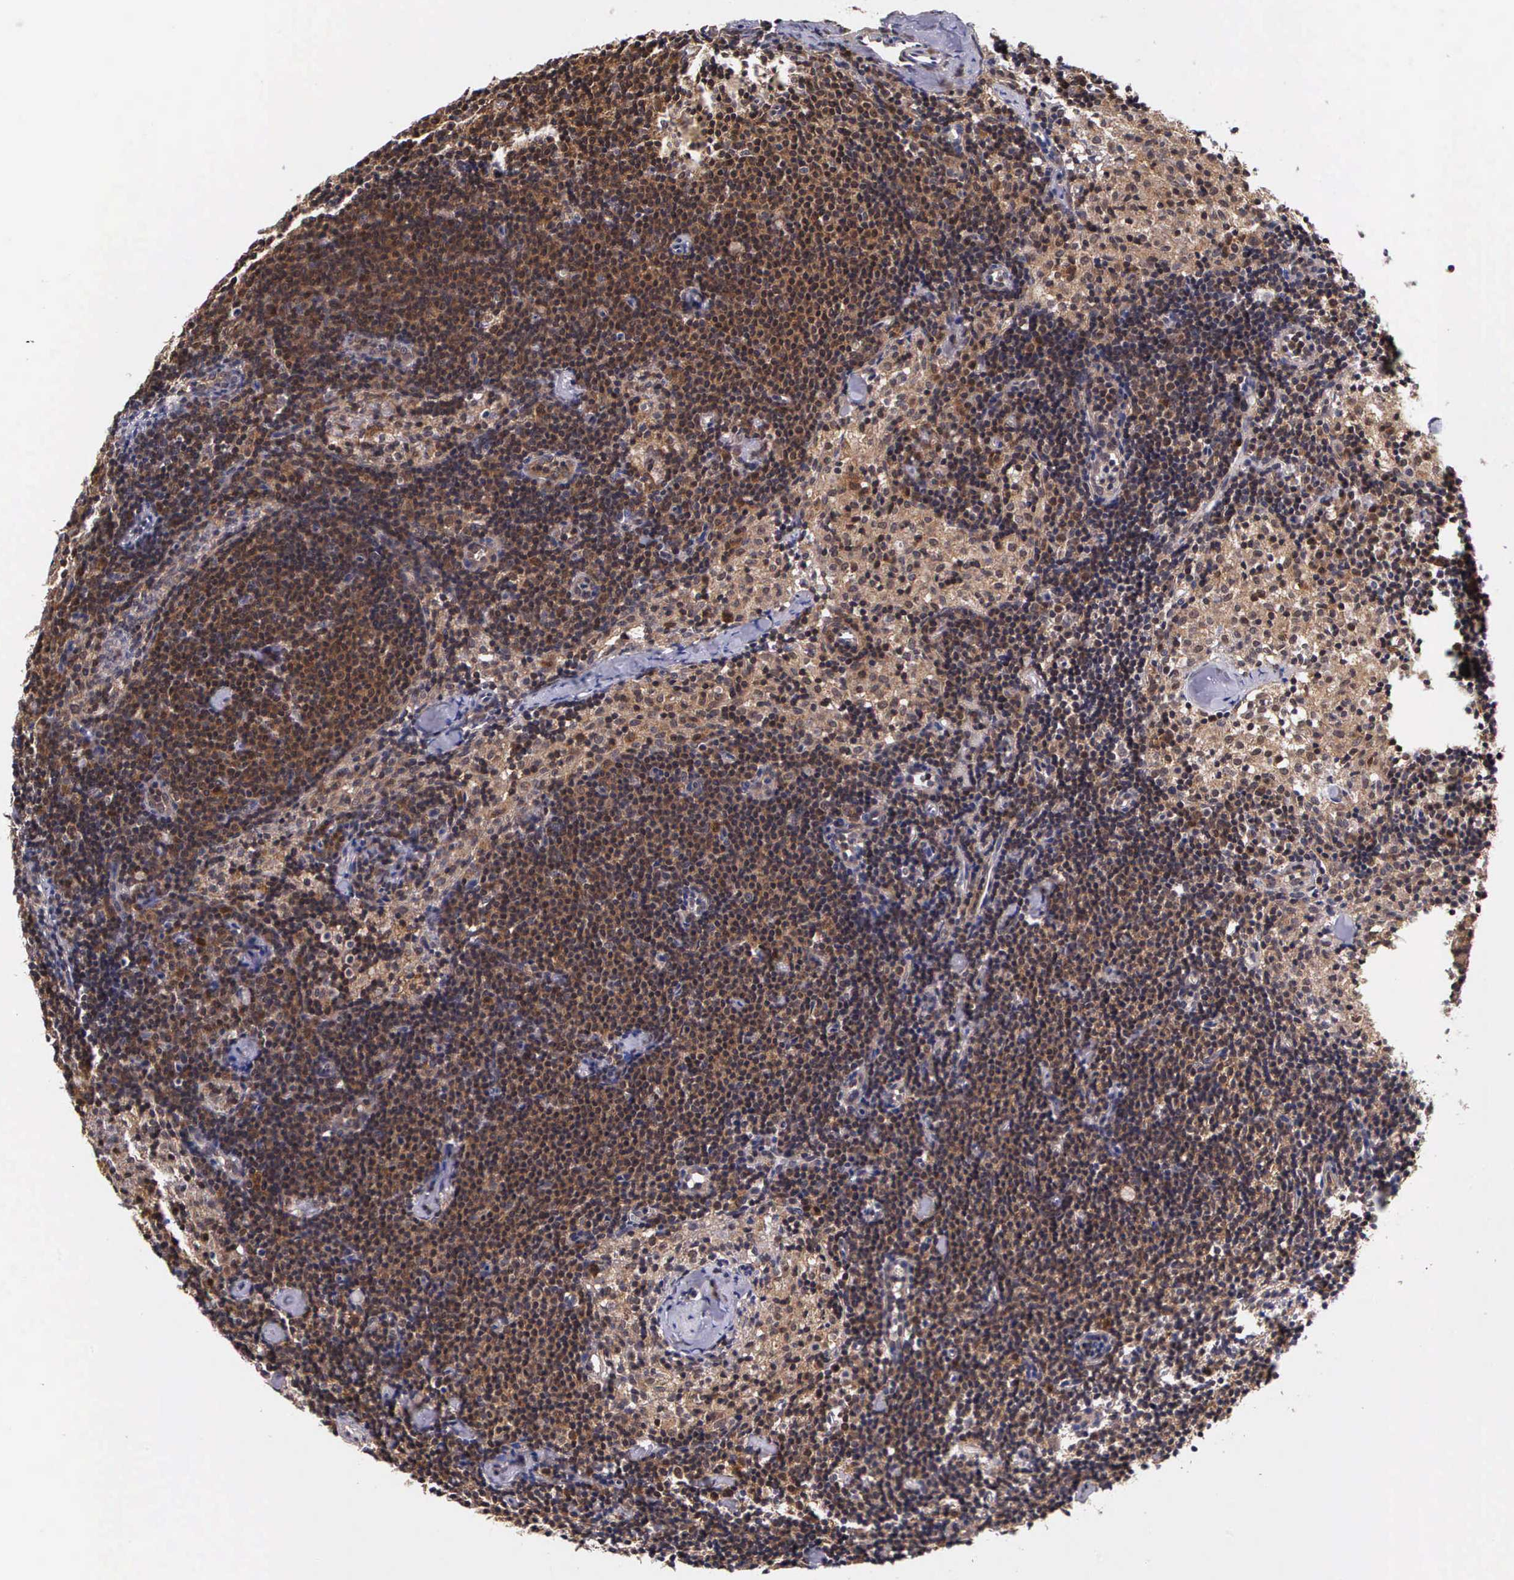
{"staining": {"intensity": "strong", "quantity": ">75%", "location": "cytoplasmic/membranous"}, "tissue": "lymph node", "cell_type": "Germinal center cells", "image_type": "normal", "snomed": [{"axis": "morphology", "description": "Normal tissue, NOS"}, {"axis": "topography", "description": "Lymph node"}], "caption": "Immunohistochemical staining of normal lymph node shows high levels of strong cytoplasmic/membranous staining in approximately >75% of germinal center cells. Nuclei are stained in blue.", "gene": "IGBP1P2", "patient": {"sex": "female", "age": 35}}